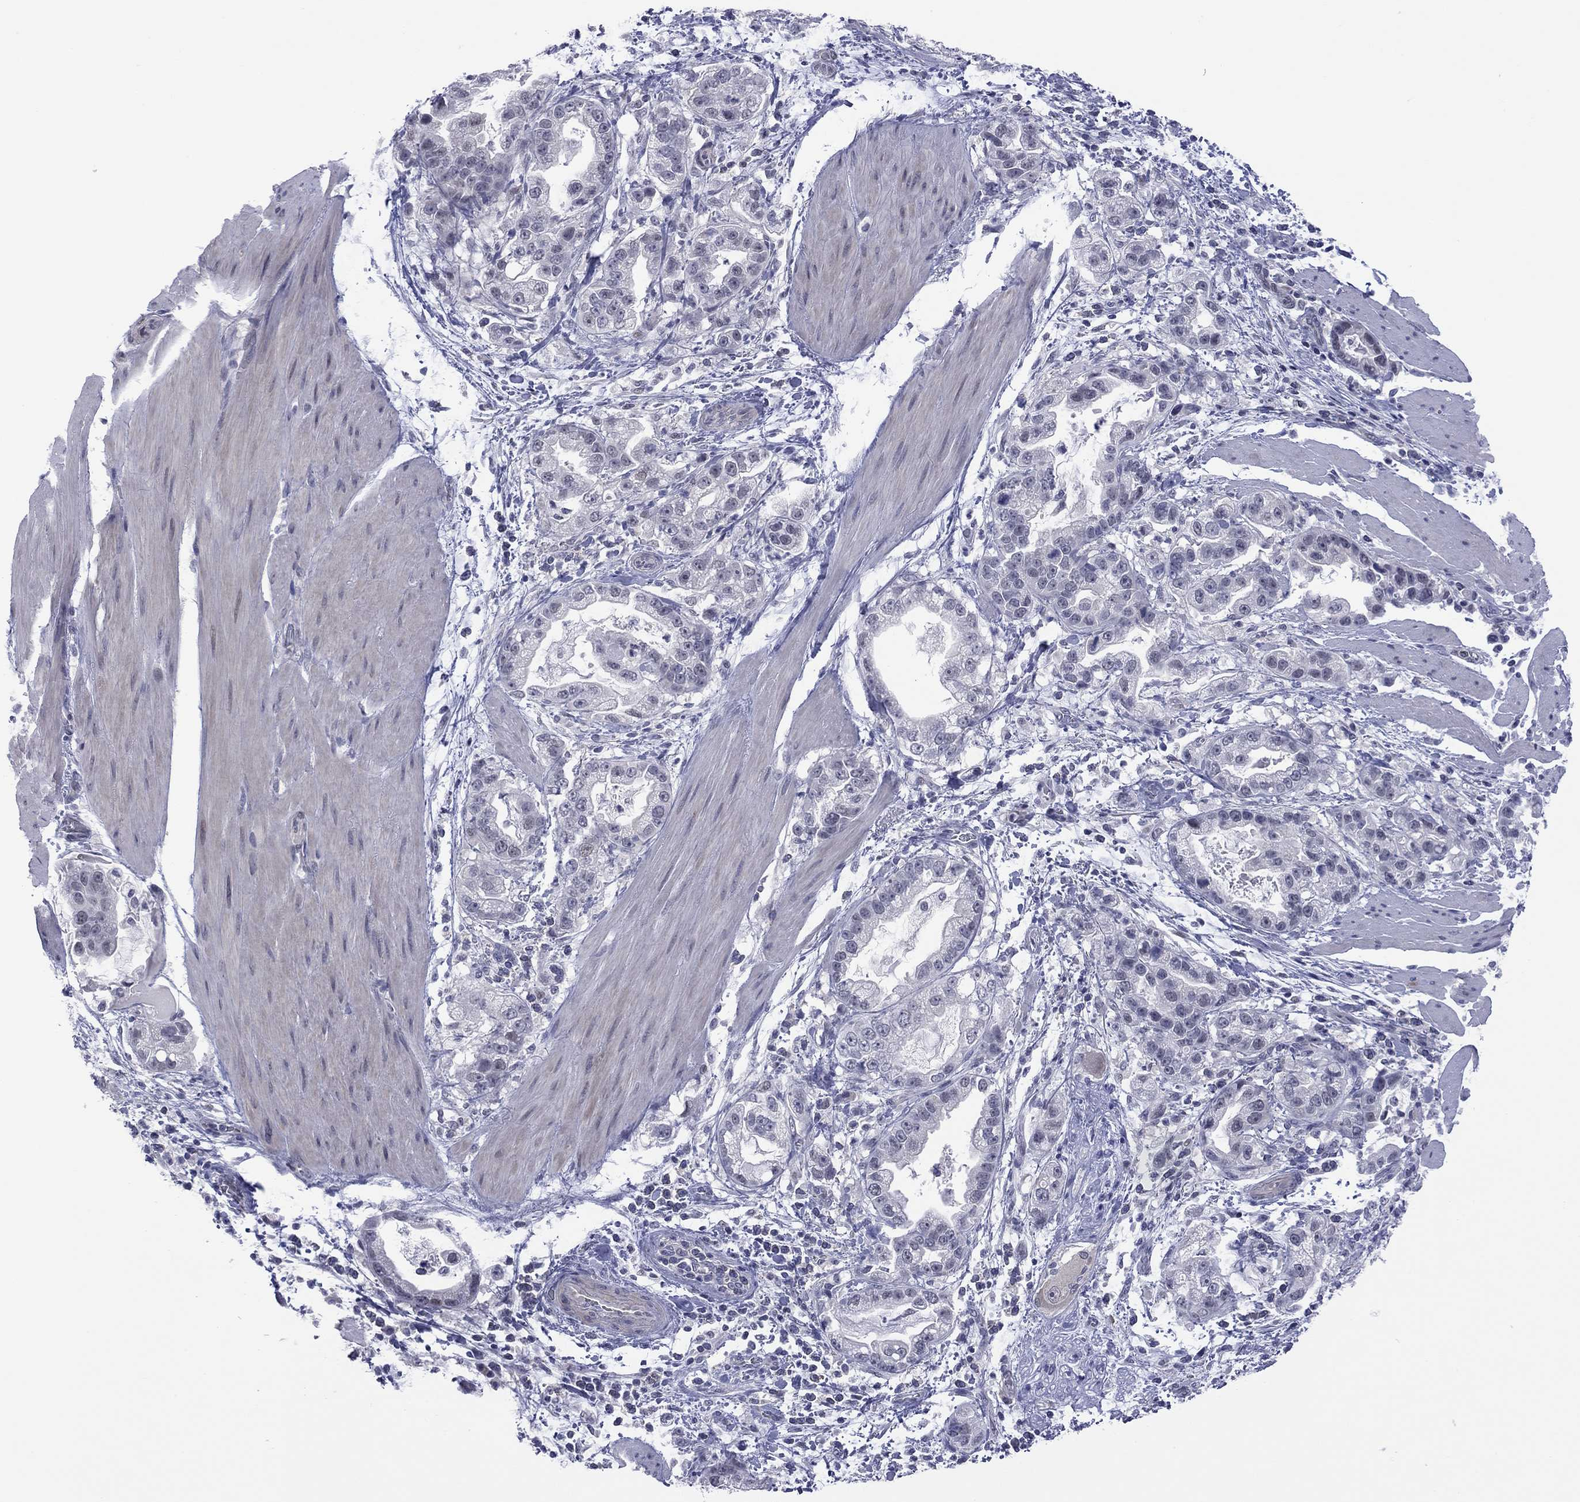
{"staining": {"intensity": "negative", "quantity": "none", "location": "none"}, "tissue": "stomach cancer", "cell_type": "Tumor cells", "image_type": "cancer", "snomed": [{"axis": "morphology", "description": "Adenocarcinoma, NOS"}, {"axis": "topography", "description": "Stomach"}], "caption": "An image of stomach cancer stained for a protein exhibits no brown staining in tumor cells.", "gene": "POU5F2", "patient": {"sex": "male", "age": 59}}